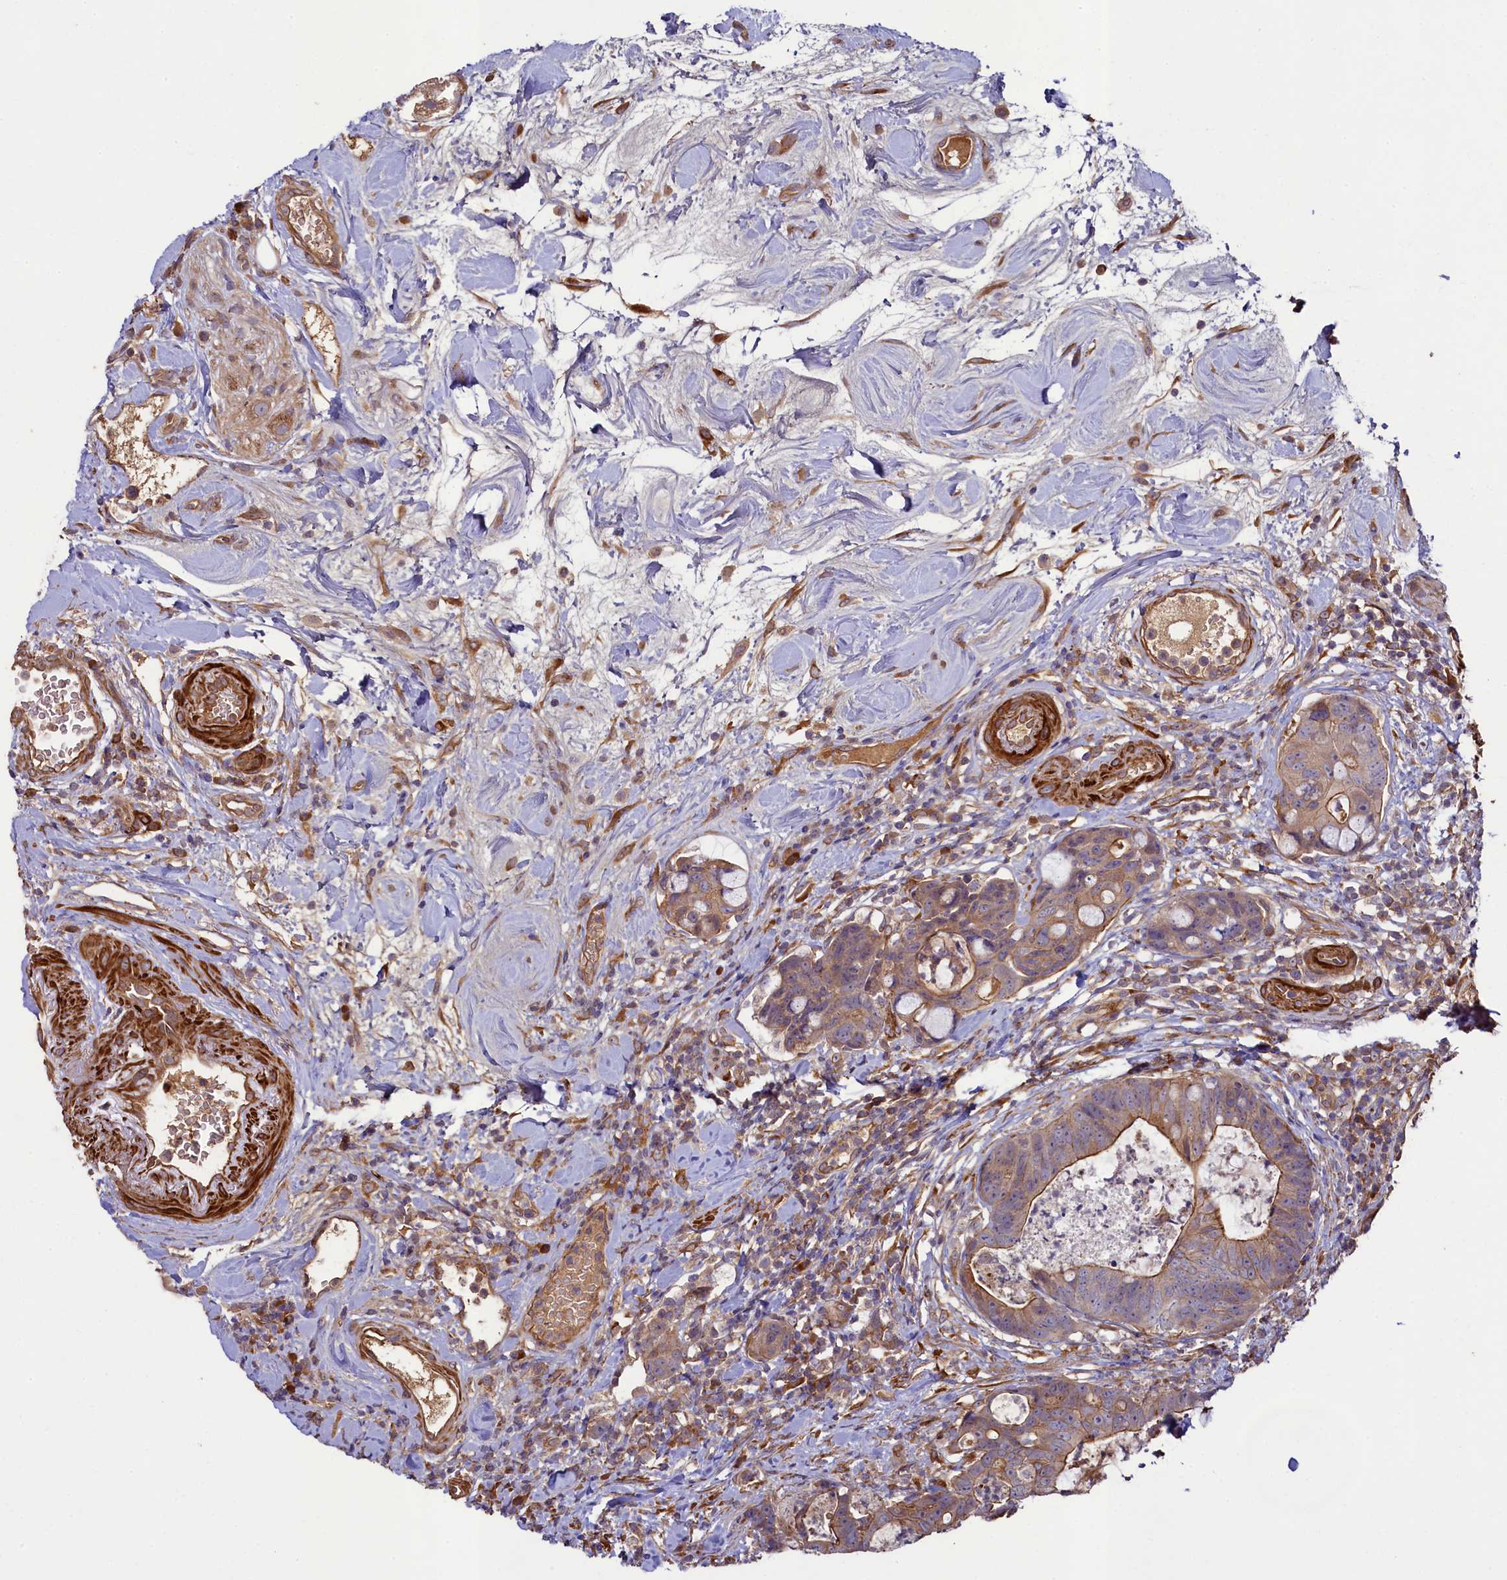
{"staining": {"intensity": "moderate", "quantity": ">75%", "location": "cytoplasmic/membranous"}, "tissue": "colorectal cancer", "cell_type": "Tumor cells", "image_type": "cancer", "snomed": [{"axis": "morphology", "description": "Adenocarcinoma, NOS"}, {"axis": "topography", "description": "Colon"}], "caption": "This photomicrograph shows immunohistochemistry staining of adenocarcinoma (colorectal), with medium moderate cytoplasmic/membranous expression in about >75% of tumor cells.", "gene": "CCDC102A", "patient": {"sex": "female", "age": 82}}